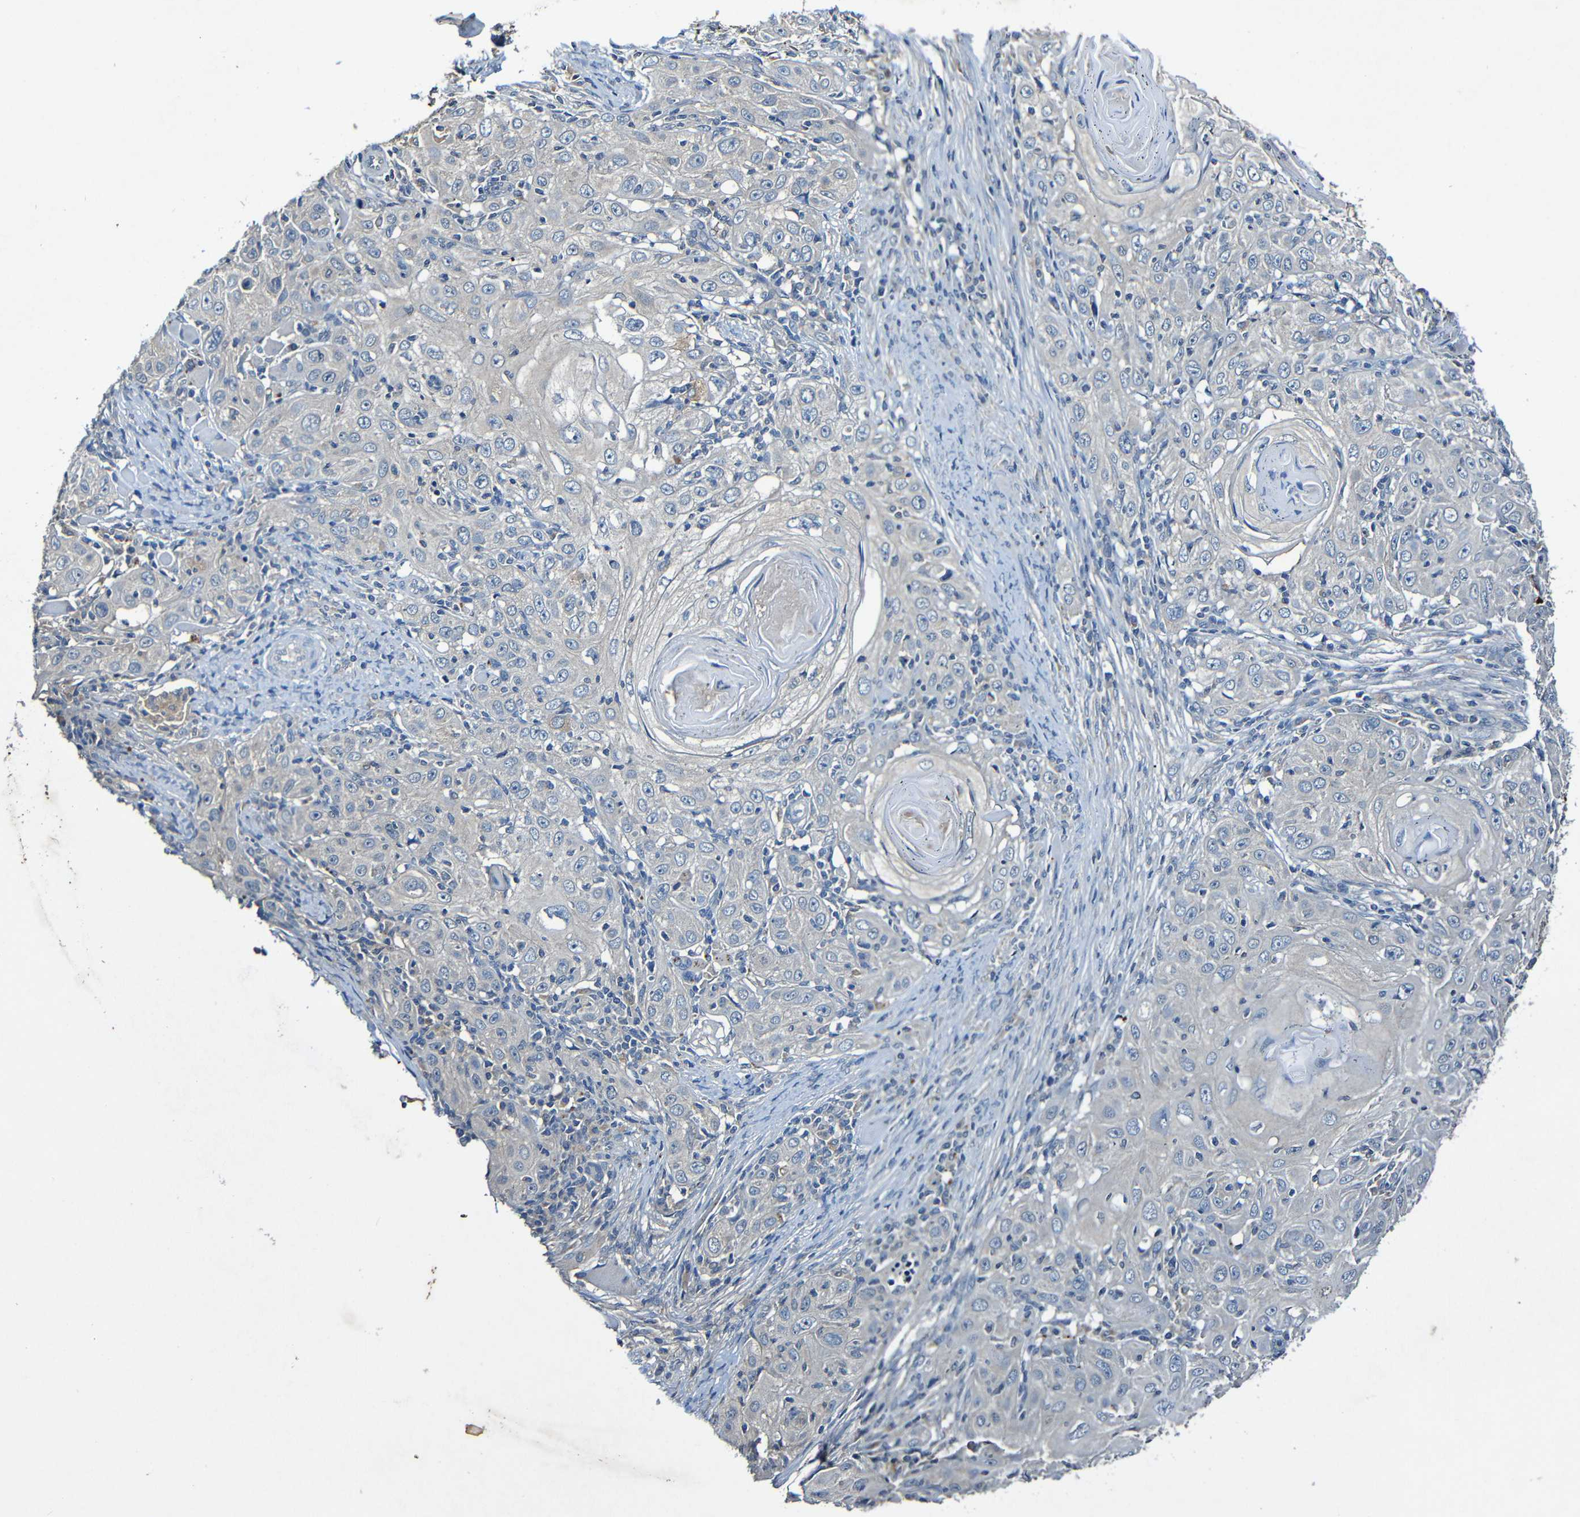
{"staining": {"intensity": "negative", "quantity": "none", "location": "none"}, "tissue": "skin cancer", "cell_type": "Tumor cells", "image_type": "cancer", "snomed": [{"axis": "morphology", "description": "Squamous cell carcinoma, NOS"}, {"axis": "topography", "description": "Skin"}], "caption": "Image shows no significant protein staining in tumor cells of skin cancer (squamous cell carcinoma).", "gene": "LRRC70", "patient": {"sex": "female", "age": 88}}